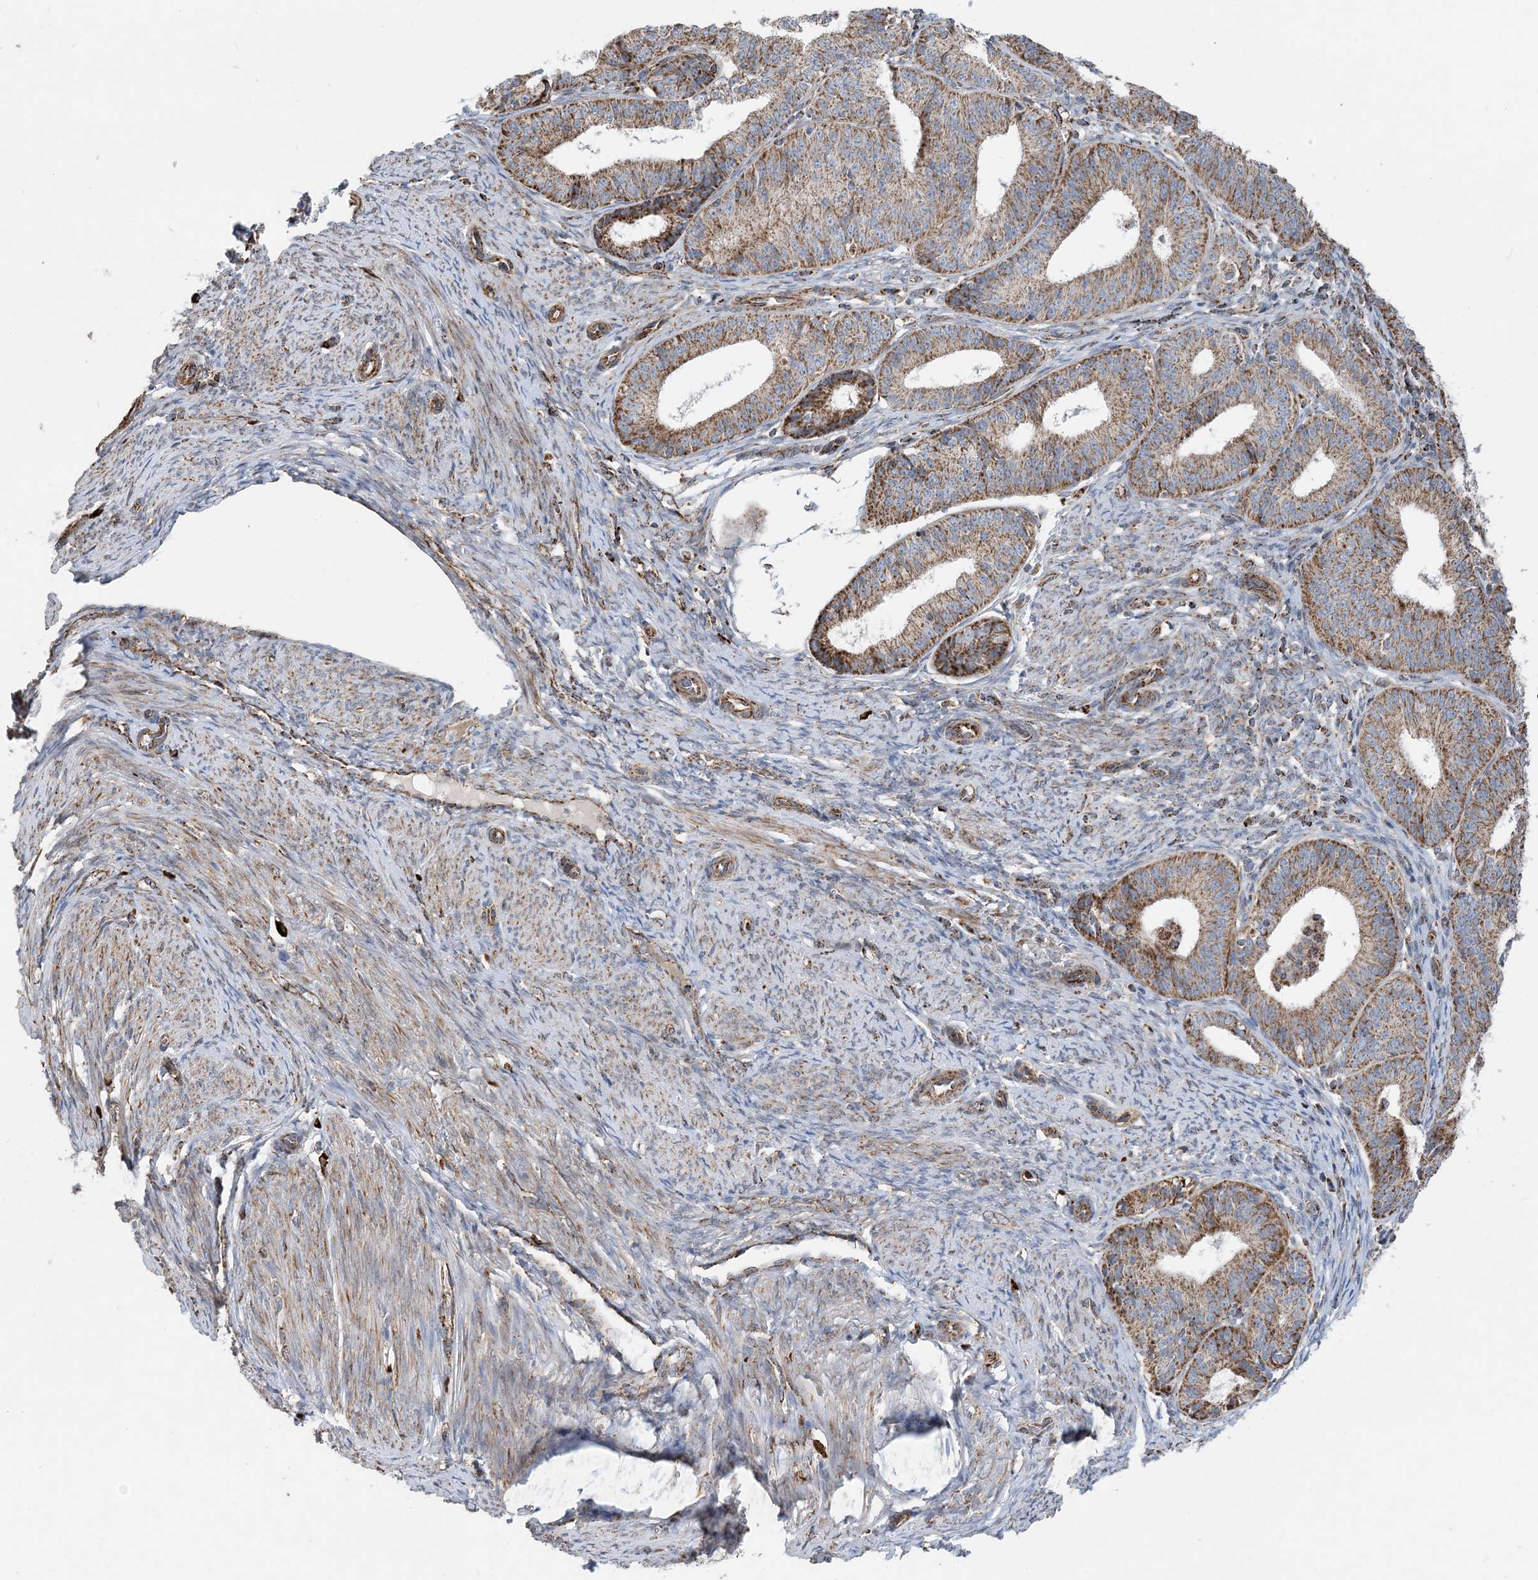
{"staining": {"intensity": "moderate", "quantity": "25%-75%", "location": "cytoplasmic/membranous"}, "tissue": "endometrial cancer", "cell_type": "Tumor cells", "image_type": "cancer", "snomed": [{"axis": "morphology", "description": "Adenocarcinoma, NOS"}, {"axis": "topography", "description": "Endometrium"}], "caption": "This is a micrograph of immunohistochemistry (IHC) staining of endometrial adenocarcinoma, which shows moderate expression in the cytoplasmic/membranous of tumor cells.", "gene": "PCDHGA1", "patient": {"sex": "female", "age": 51}}